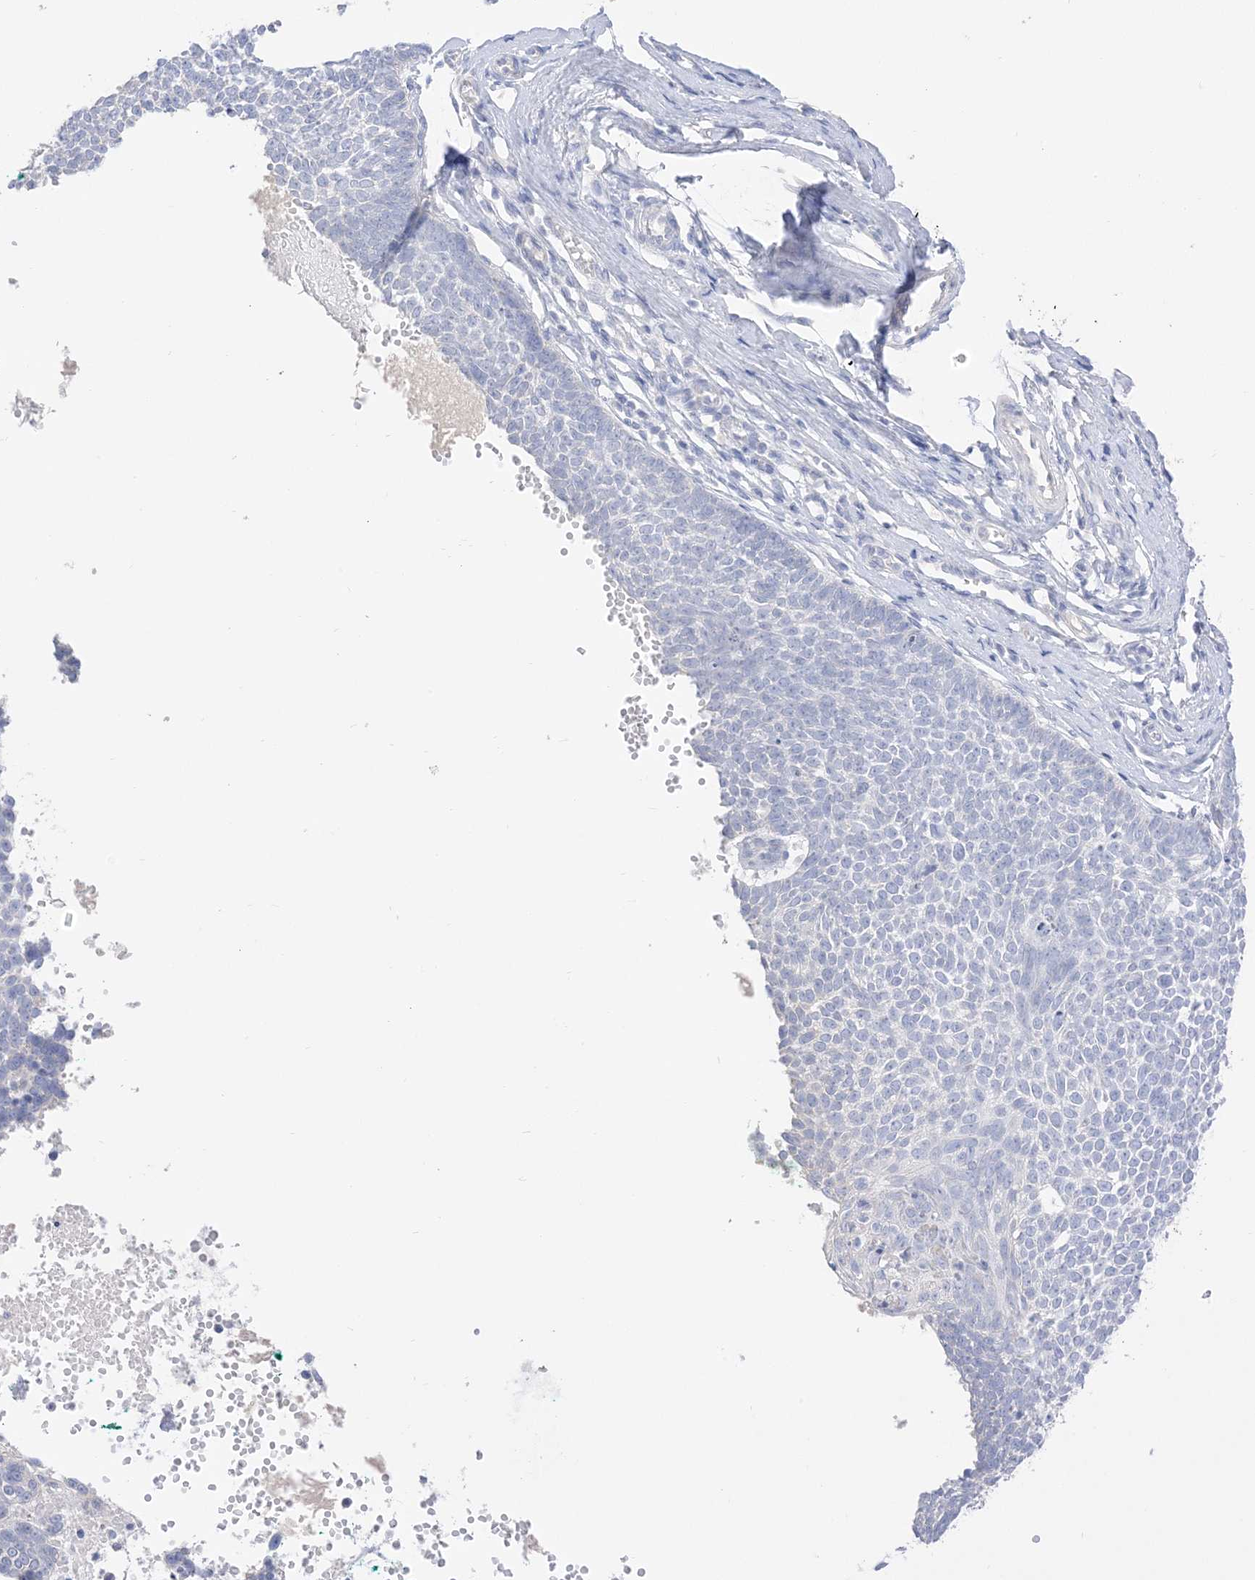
{"staining": {"intensity": "negative", "quantity": "none", "location": "none"}, "tissue": "skin cancer", "cell_type": "Tumor cells", "image_type": "cancer", "snomed": [{"axis": "morphology", "description": "Basal cell carcinoma"}, {"axis": "topography", "description": "Skin"}], "caption": "Immunohistochemistry of human skin cancer reveals no positivity in tumor cells. (DAB IHC visualized using brightfield microscopy, high magnification).", "gene": "MUC17", "patient": {"sex": "female", "age": 81}}